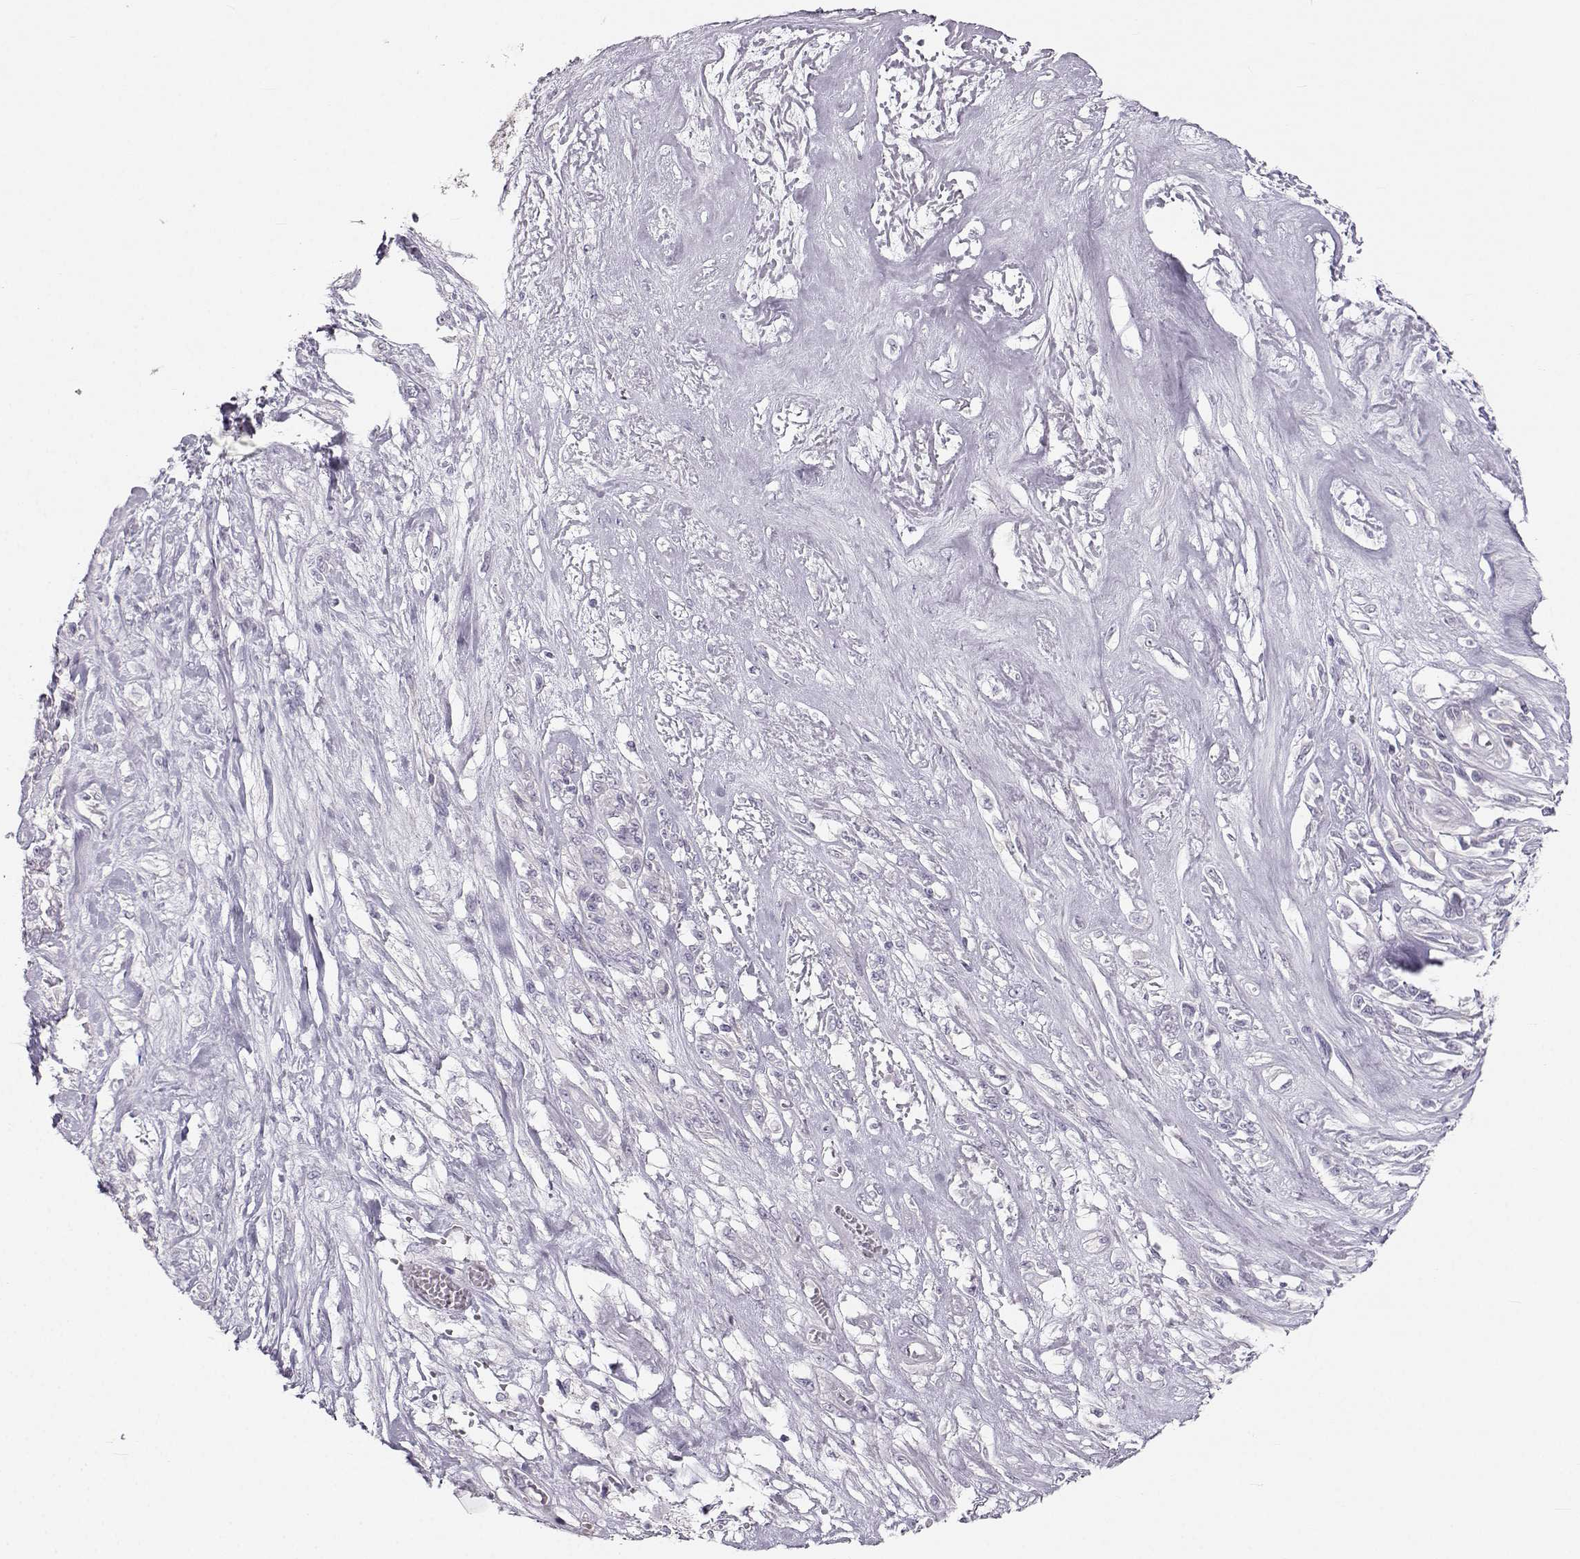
{"staining": {"intensity": "negative", "quantity": "none", "location": "none"}, "tissue": "melanoma", "cell_type": "Tumor cells", "image_type": "cancer", "snomed": [{"axis": "morphology", "description": "Malignant melanoma, NOS"}, {"axis": "topography", "description": "Skin"}], "caption": "Immunohistochemistry histopathology image of neoplastic tissue: malignant melanoma stained with DAB exhibits no significant protein expression in tumor cells. (DAB (3,3'-diaminobenzidine) immunohistochemistry, high magnification).", "gene": "OIP5", "patient": {"sex": "female", "age": 91}}